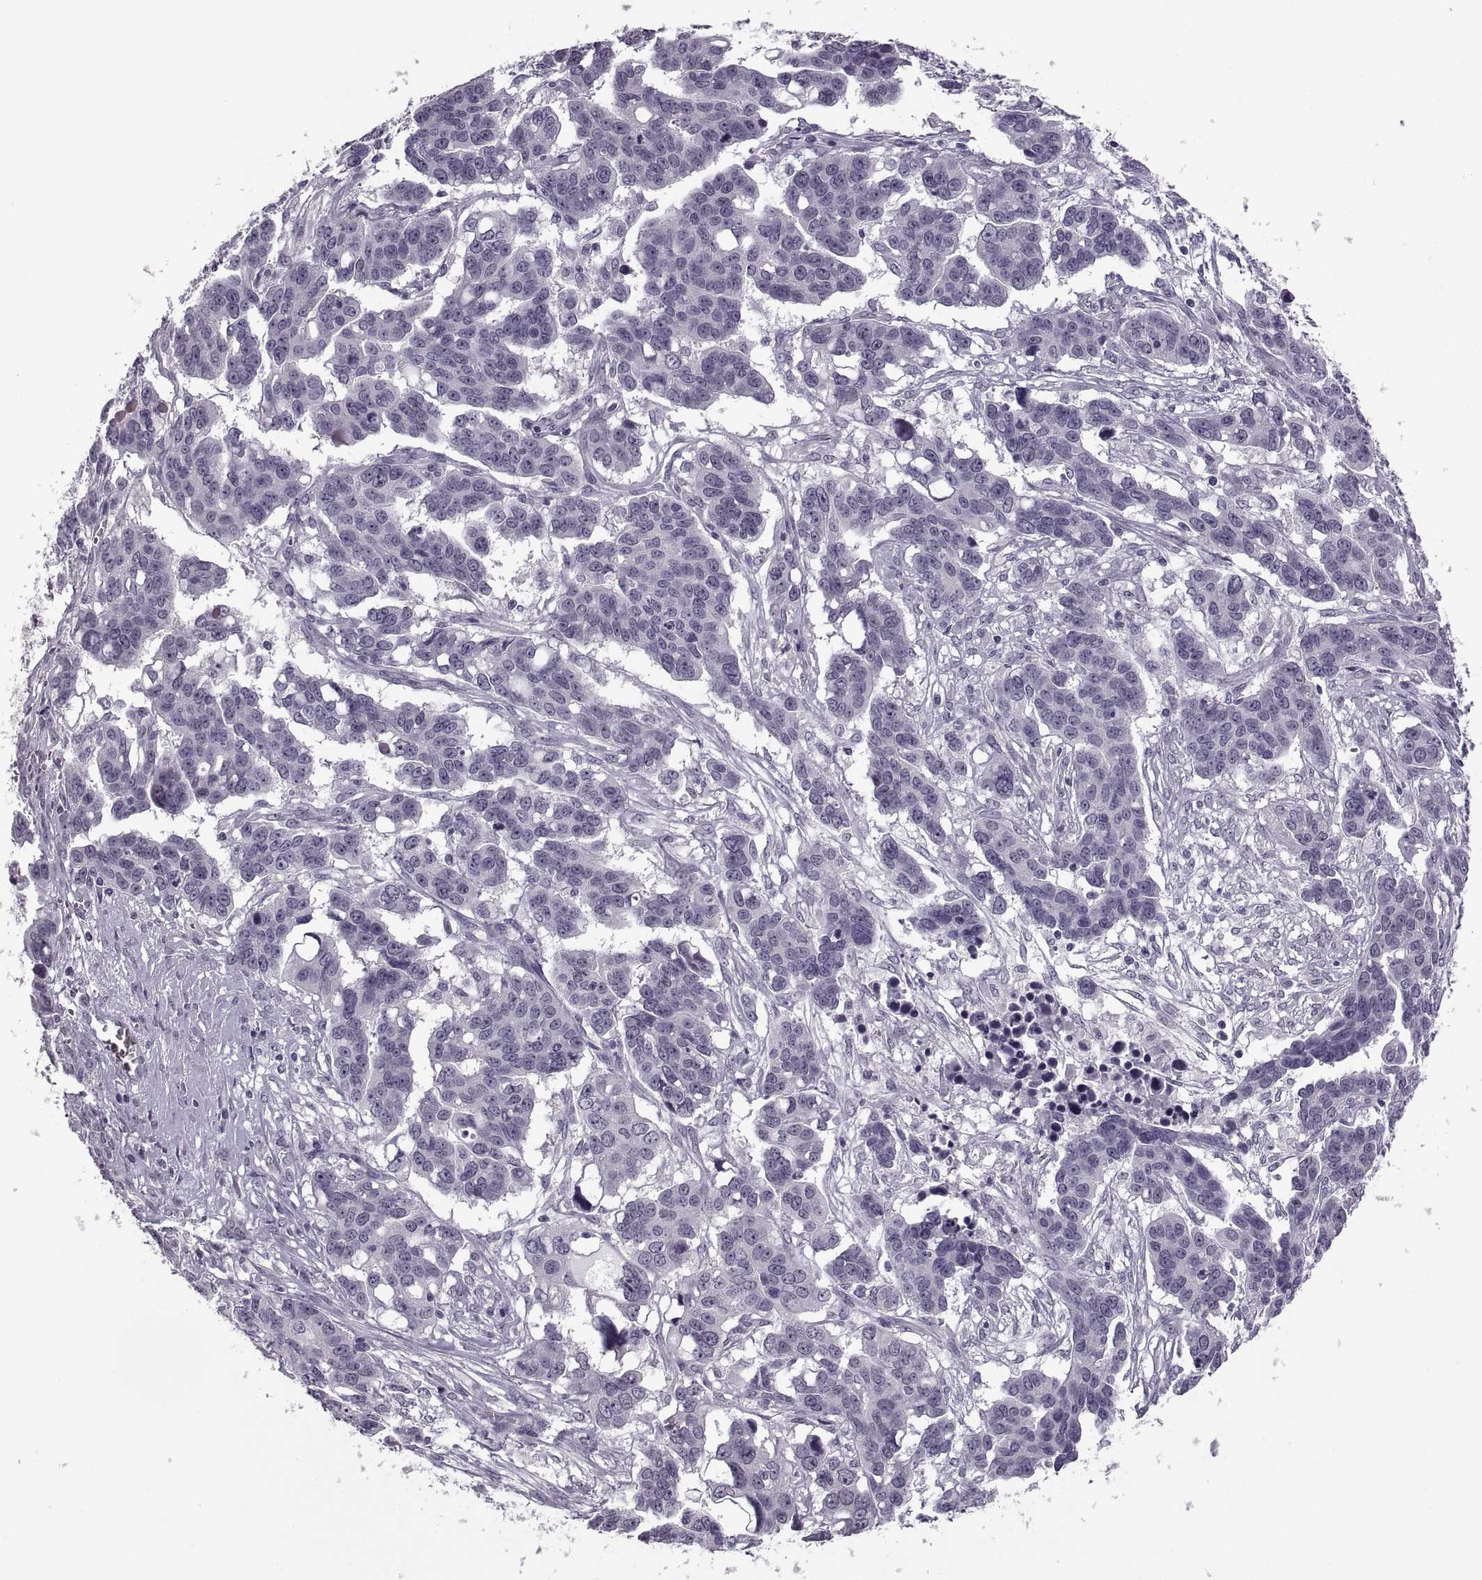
{"staining": {"intensity": "negative", "quantity": "none", "location": "none"}, "tissue": "ovarian cancer", "cell_type": "Tumor cells", "image_type": "cancer", "snomed": [{"axis": "morphology", "description": "Carcinoma, endometroid"}, {"axis": "topography", "description": "Ovary"}], "caption": "Immunohistochemistry (IHC) micrograph of ovarian cancer stained for a protein (brown), which shows no staining in tumor cells.", "gene": "PAGE5", "patient": {"sex": "female", "age": 78}}